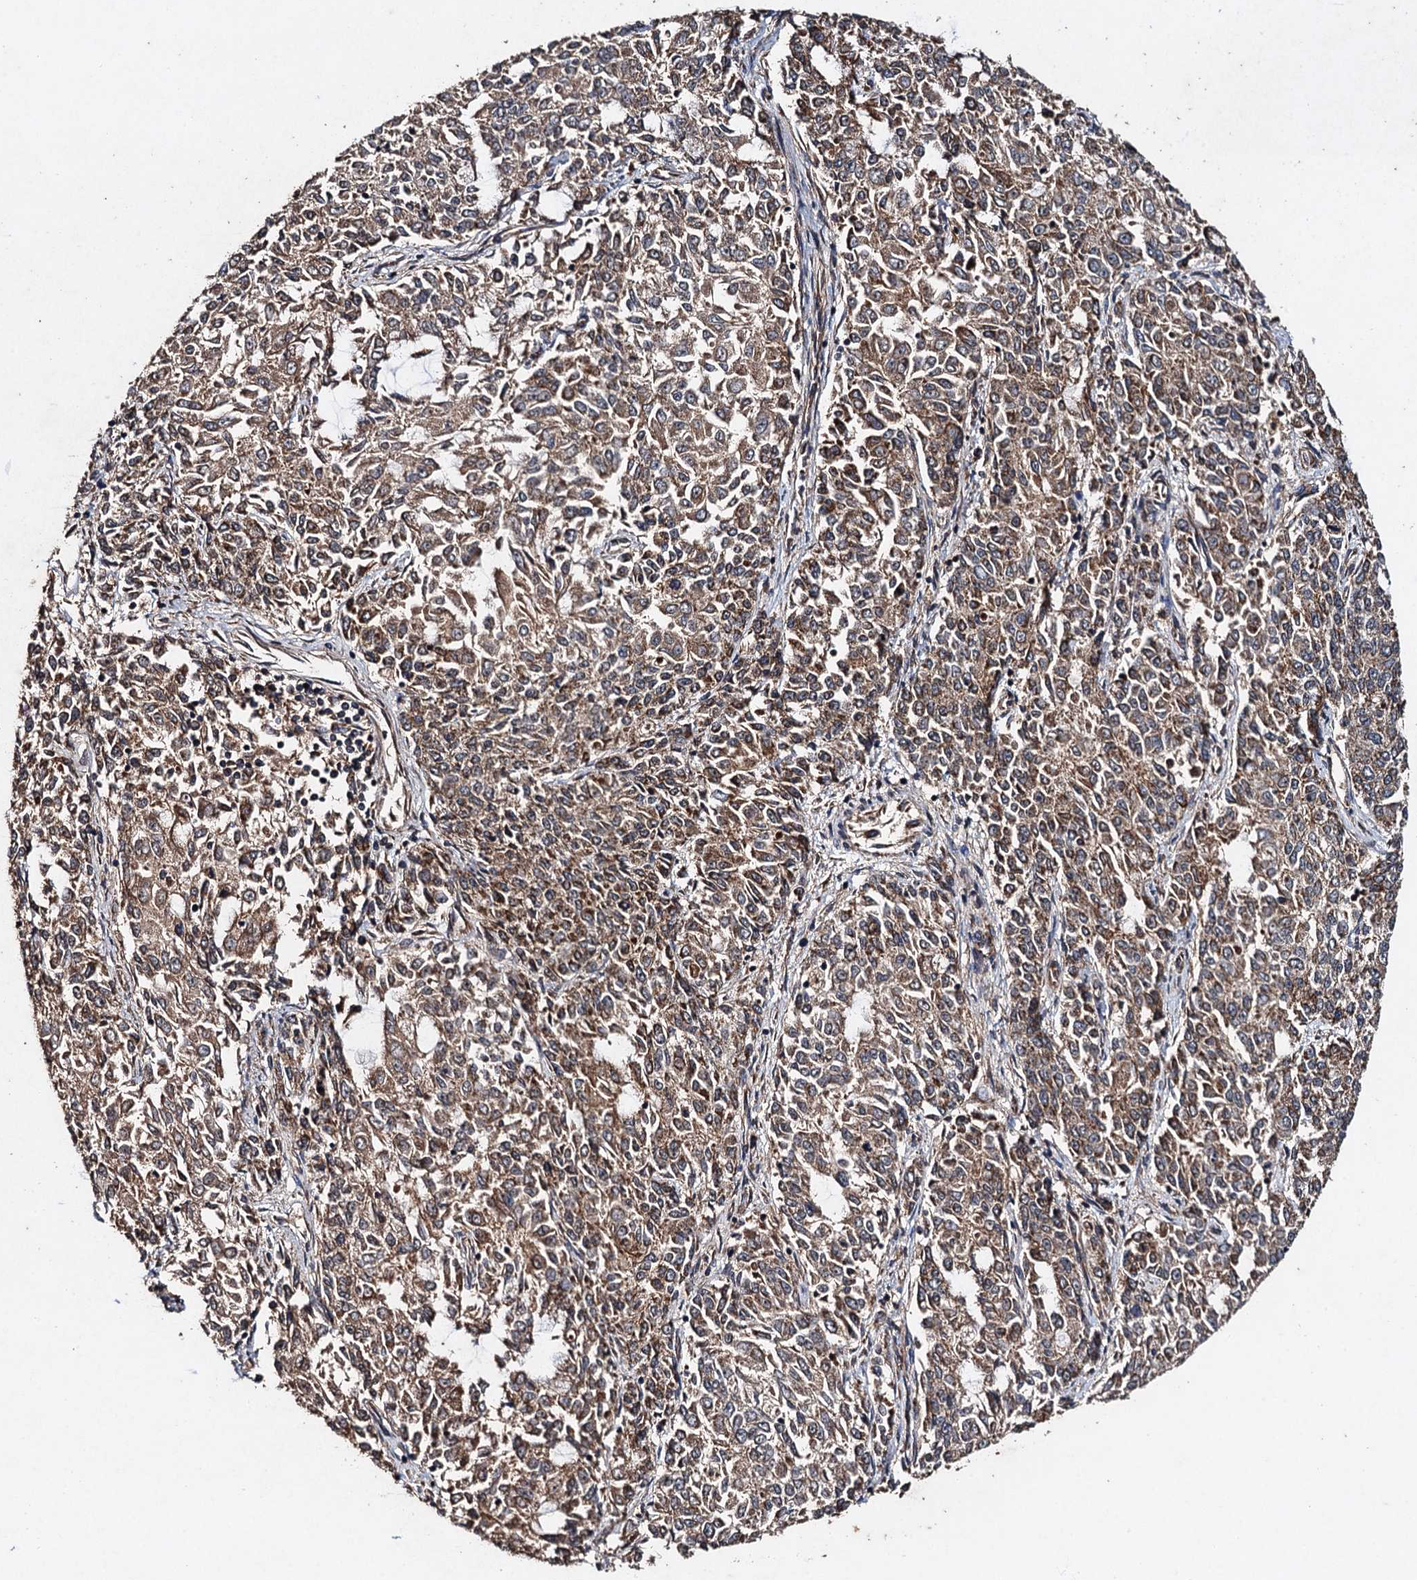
{"staining": {"intensity": "moderate", "quantity": ">75%", "location": "cytoplasmic/membranous"}, "tissue": "endometrial cancer", "cell_type": "Tumor cells", "image_type": "cancer", "snomed": [{"axis": "morphology", "description": "Adenocarcinoma, NOS"}, {"axis": "topography", "description": "Endometrium"}], "caption": "This is a photomicrograph of IHC staining of adenocarcinoma (endometrial), which shows moderate staining in the cytoplasmic/membranous of tumor cells.", "gene": "NDUFA13", "patient": {"sex": "female", "age": 50}}